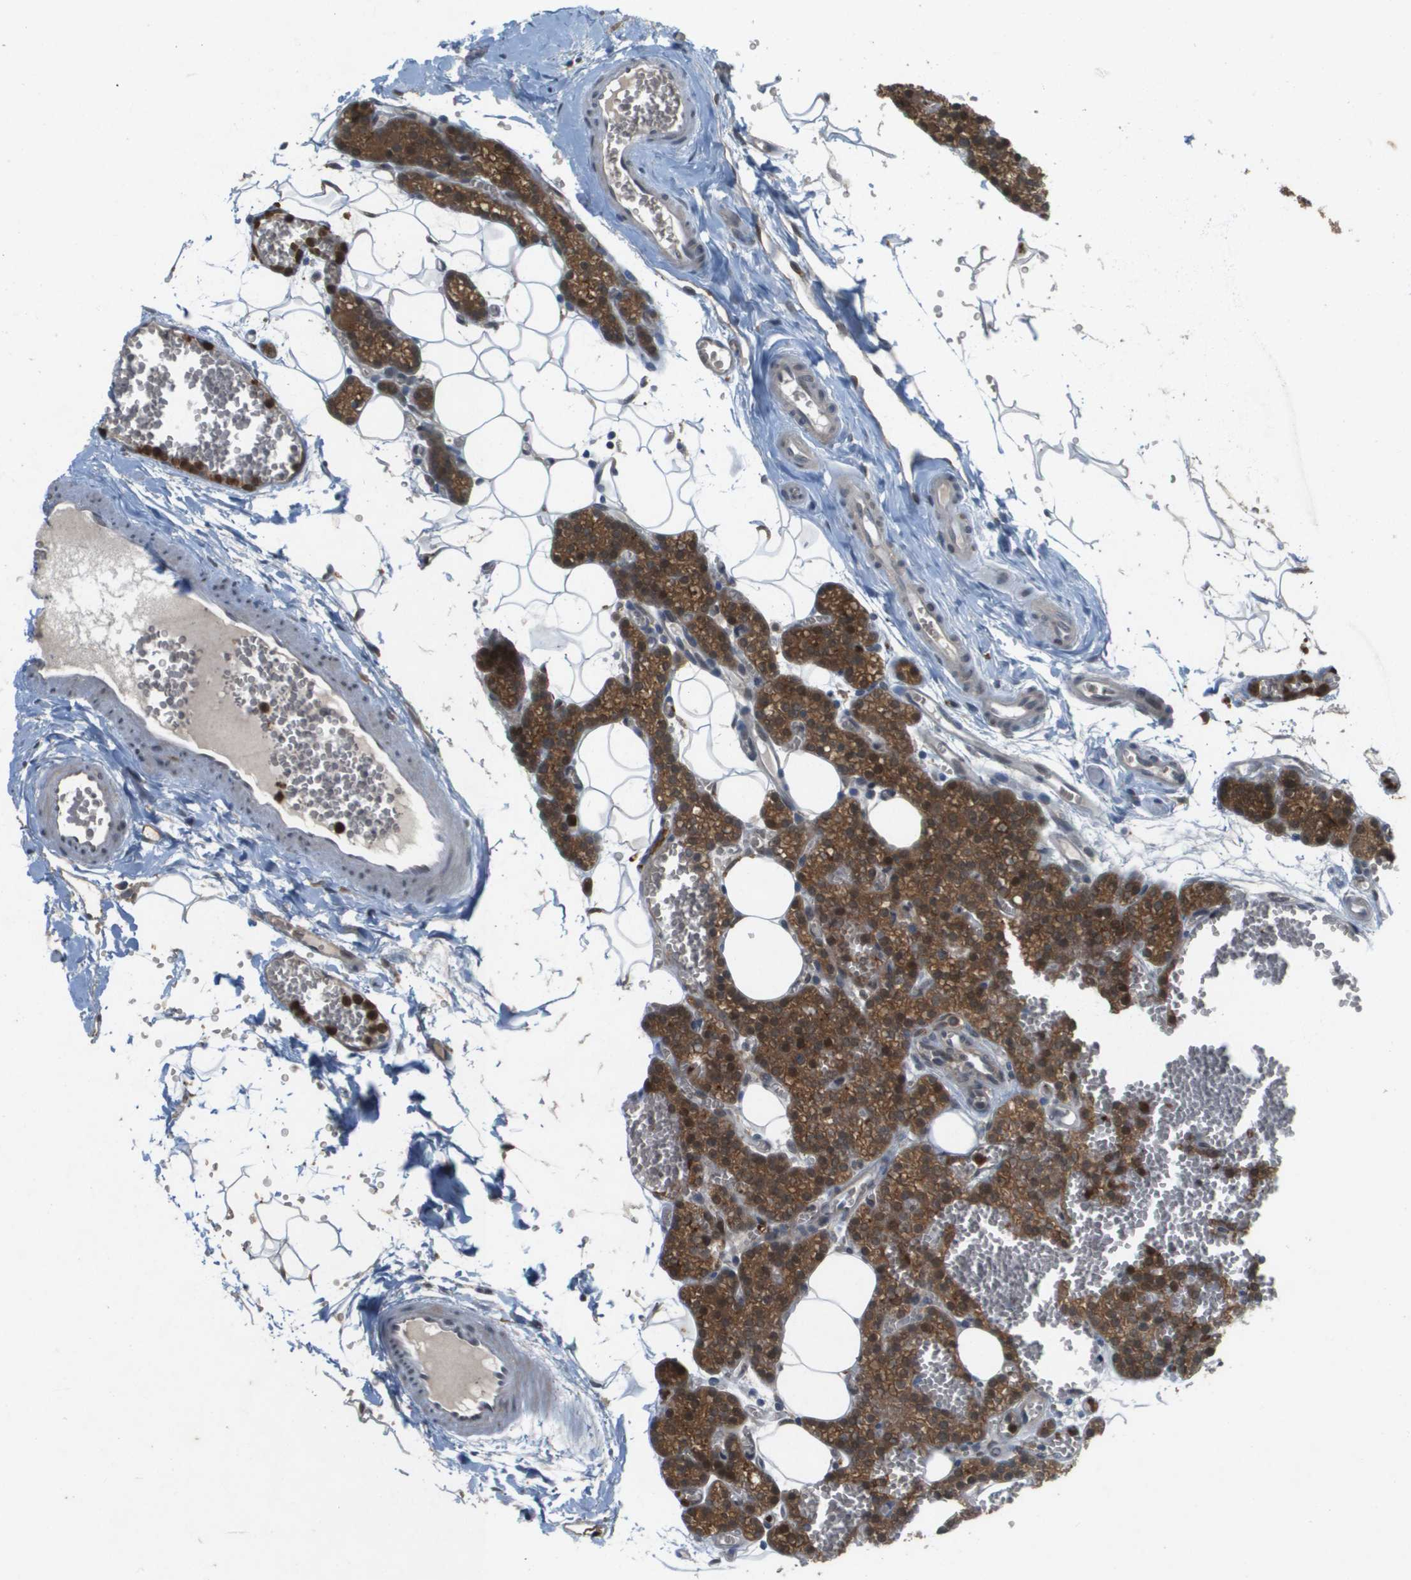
{"staining": {"intensity": "strong", "quantity": ">75%", "location": "cytoplasmic/membranous,nuclear"}, "tissue": "parathyroid gland", "cell_type": "Glandular cells", "image_type": "normal", "snomed": [{"axis": "morphology", "description": "Normal tissue, NOS"}, {"axis": "morphology", "description": "Adenoma, NOS"}, {"axis": "topography", "description": "Parathyroid gland"}], "caption": "Immunohistochemical staining of benign parathyroid gland displays high levels of strong cytoplasmic/membranous,nuclear staining in about >75% of glandular cells.", "gene": "PALD1", "patient": {"sex": "female", "age": 58}}